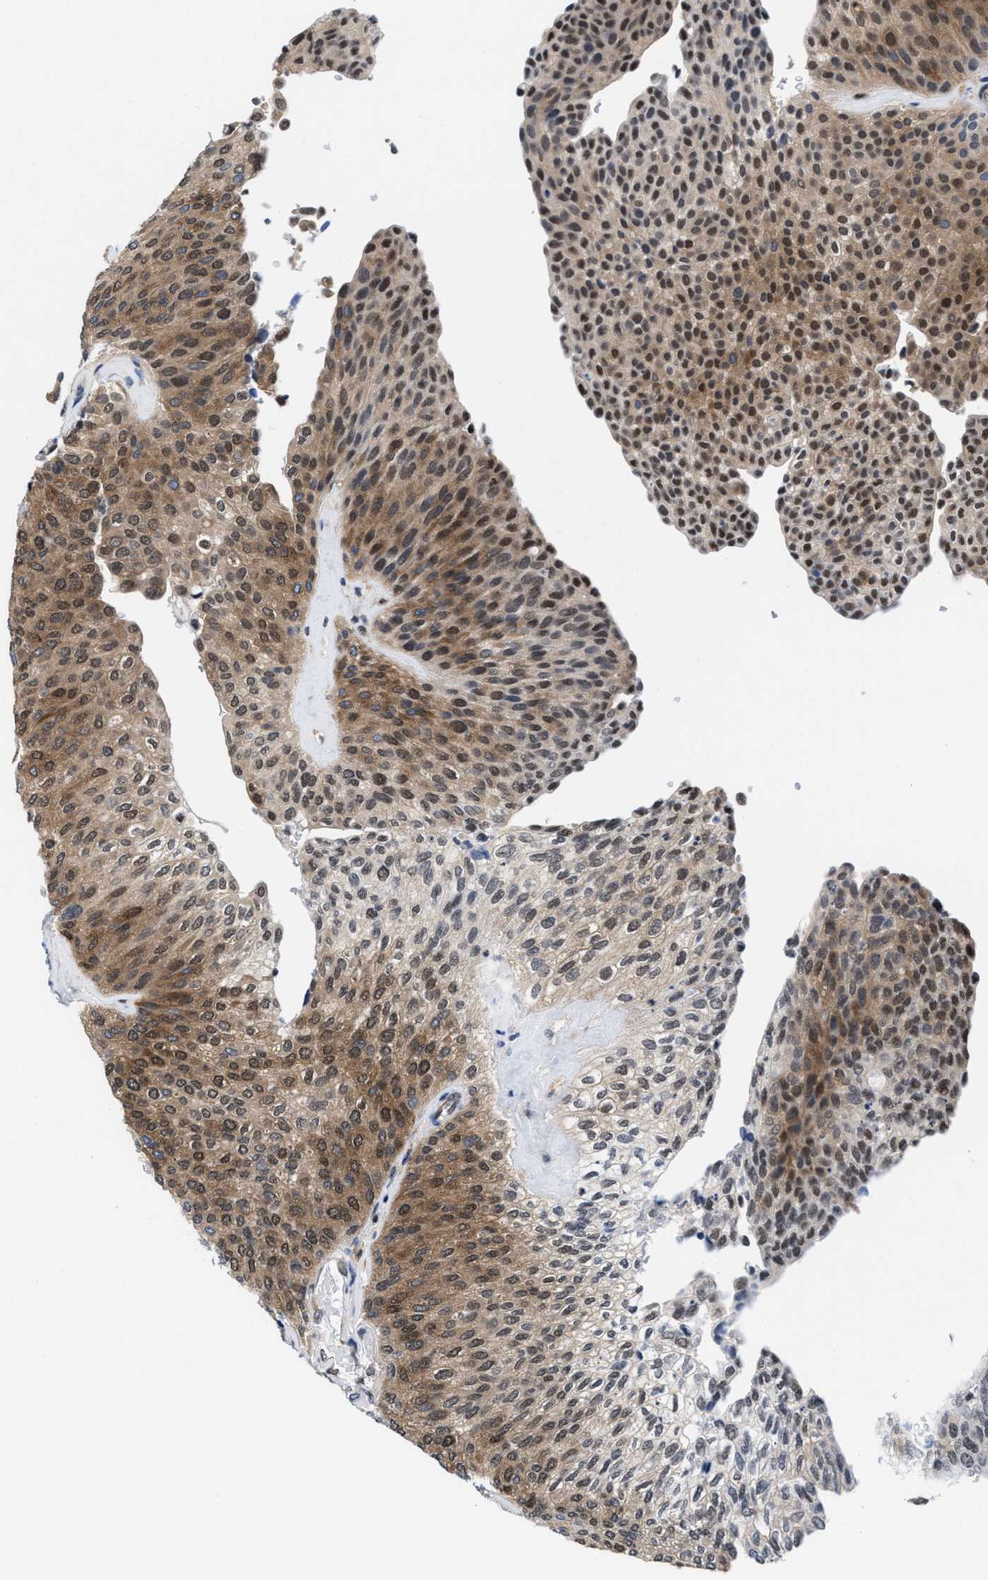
{"staining": {"intensity": "moderate", "quantity": "25%-75%", "location": "cytoplasmic/membranous,nuclear"}, "tissue": "urothelial cancer", "cell_type": "Tumor cells", "image_type": "cancer", "snomed": [{"axis": "morphology", "description": "Urothelial carcinoma, Low grade"}, {"axis": "topography", "description": "Urinary bladder"}], "caption": "A brown stain labels moderate cytoplasmic/membranous and nuclear staining of a protein in human urothelial cancer tumor cells. Using DAB (3,3'-diaminobenzidine) (brown) and hematoxylin (blue) stains, captured at high magnification using brightfield microscopy.", "gene": "ACLY", "patient": {"sex": "female", "age": 79}}